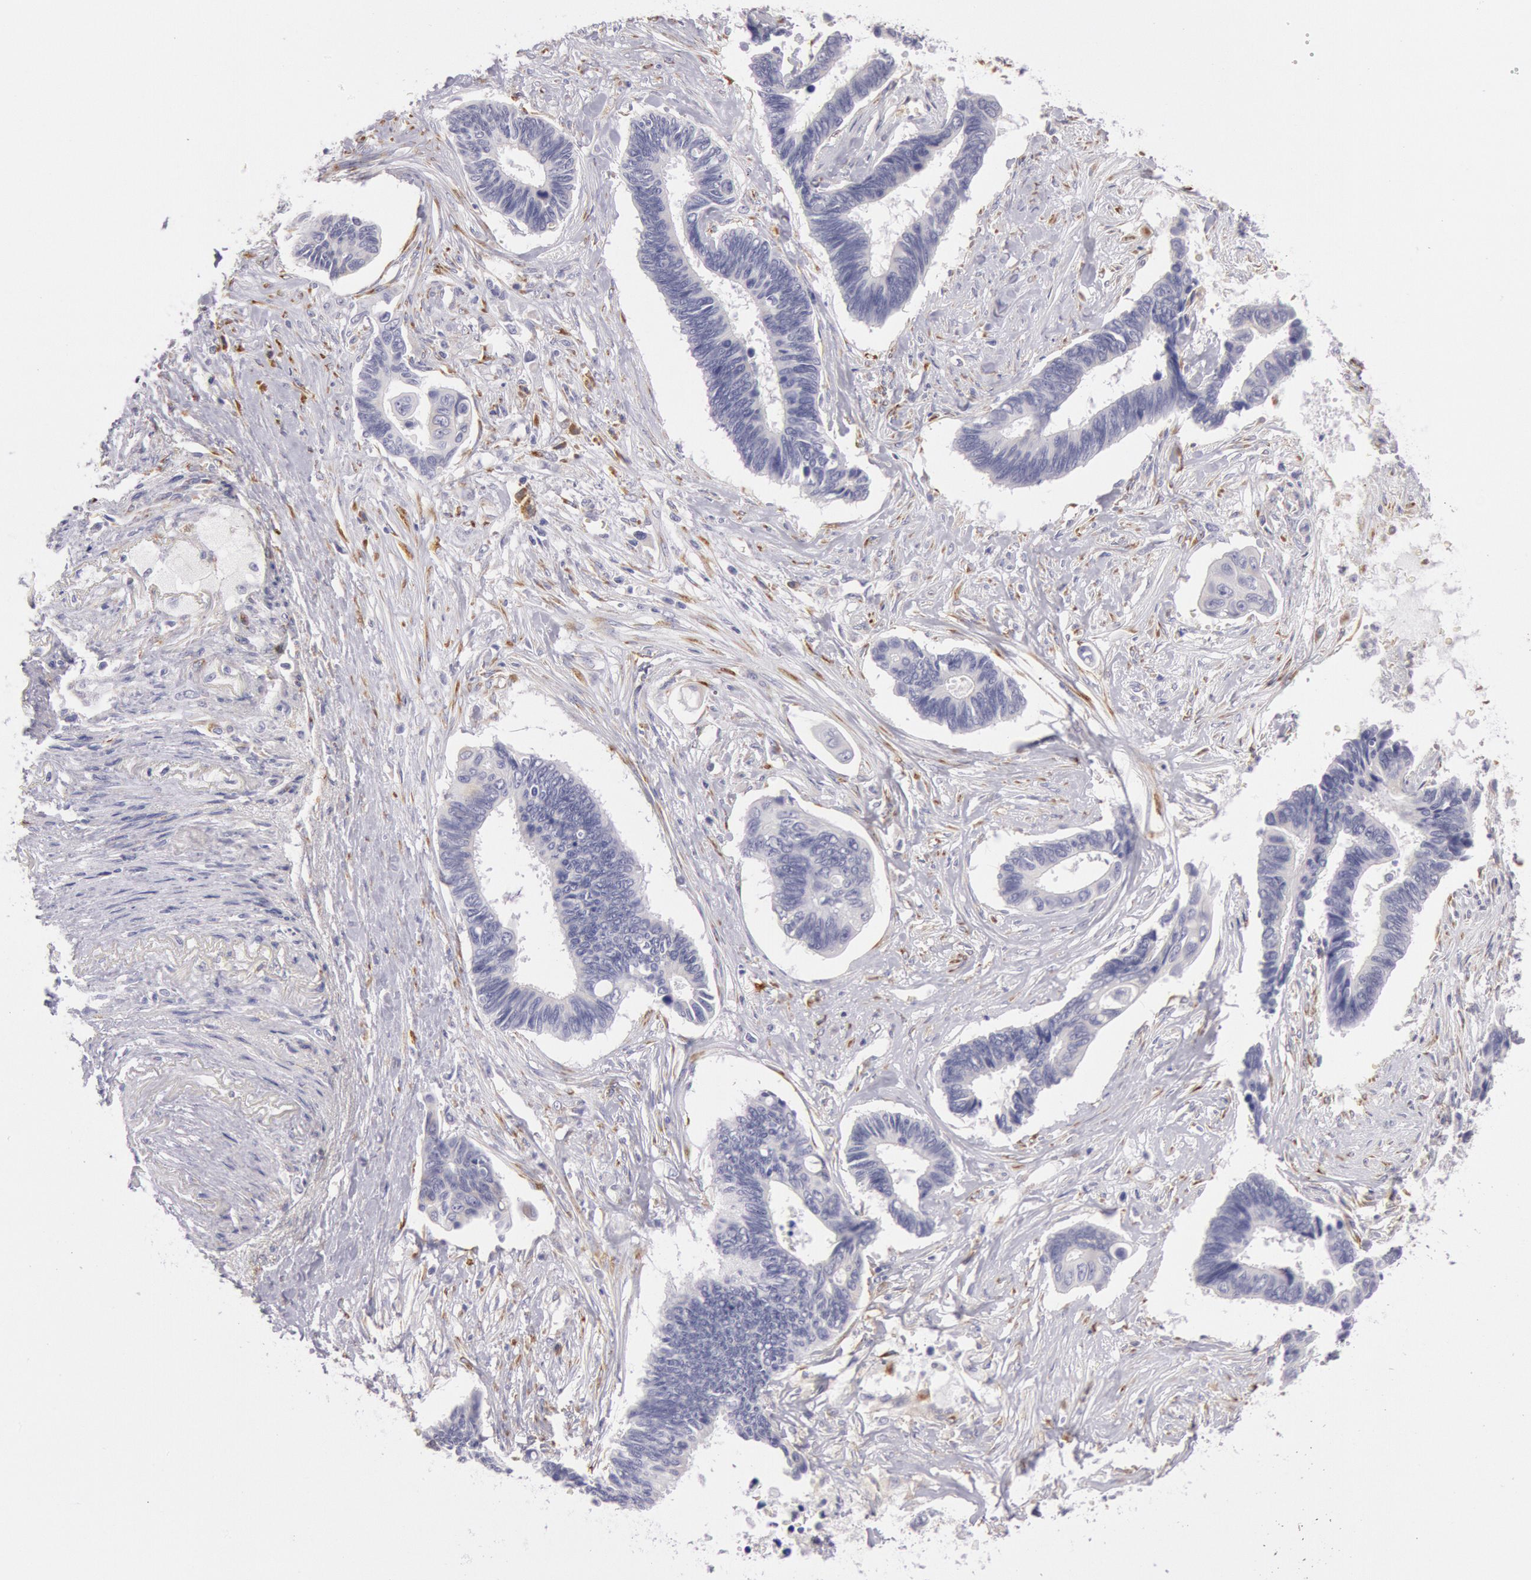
{"staining": {"intensity": "negative", "quantity": "none", "location": "none"}, "tissue": "pancreatic cancer", "cell_type": "Tumor cells", "image_type": "cancer", "snomed": [{"axis": "morphology", "description": "Adenocarcinoma, NOS"}, {"axis": "topography", "description": "Pancreas"}], "caption": "High power microscopy micrograph of an IHC image of pancreatic cancer (adenocarcinoma), revealing no significant staining in tumor cells.", "gene": "CIDEB", "patient": {"sex": "female", "age": 70}}